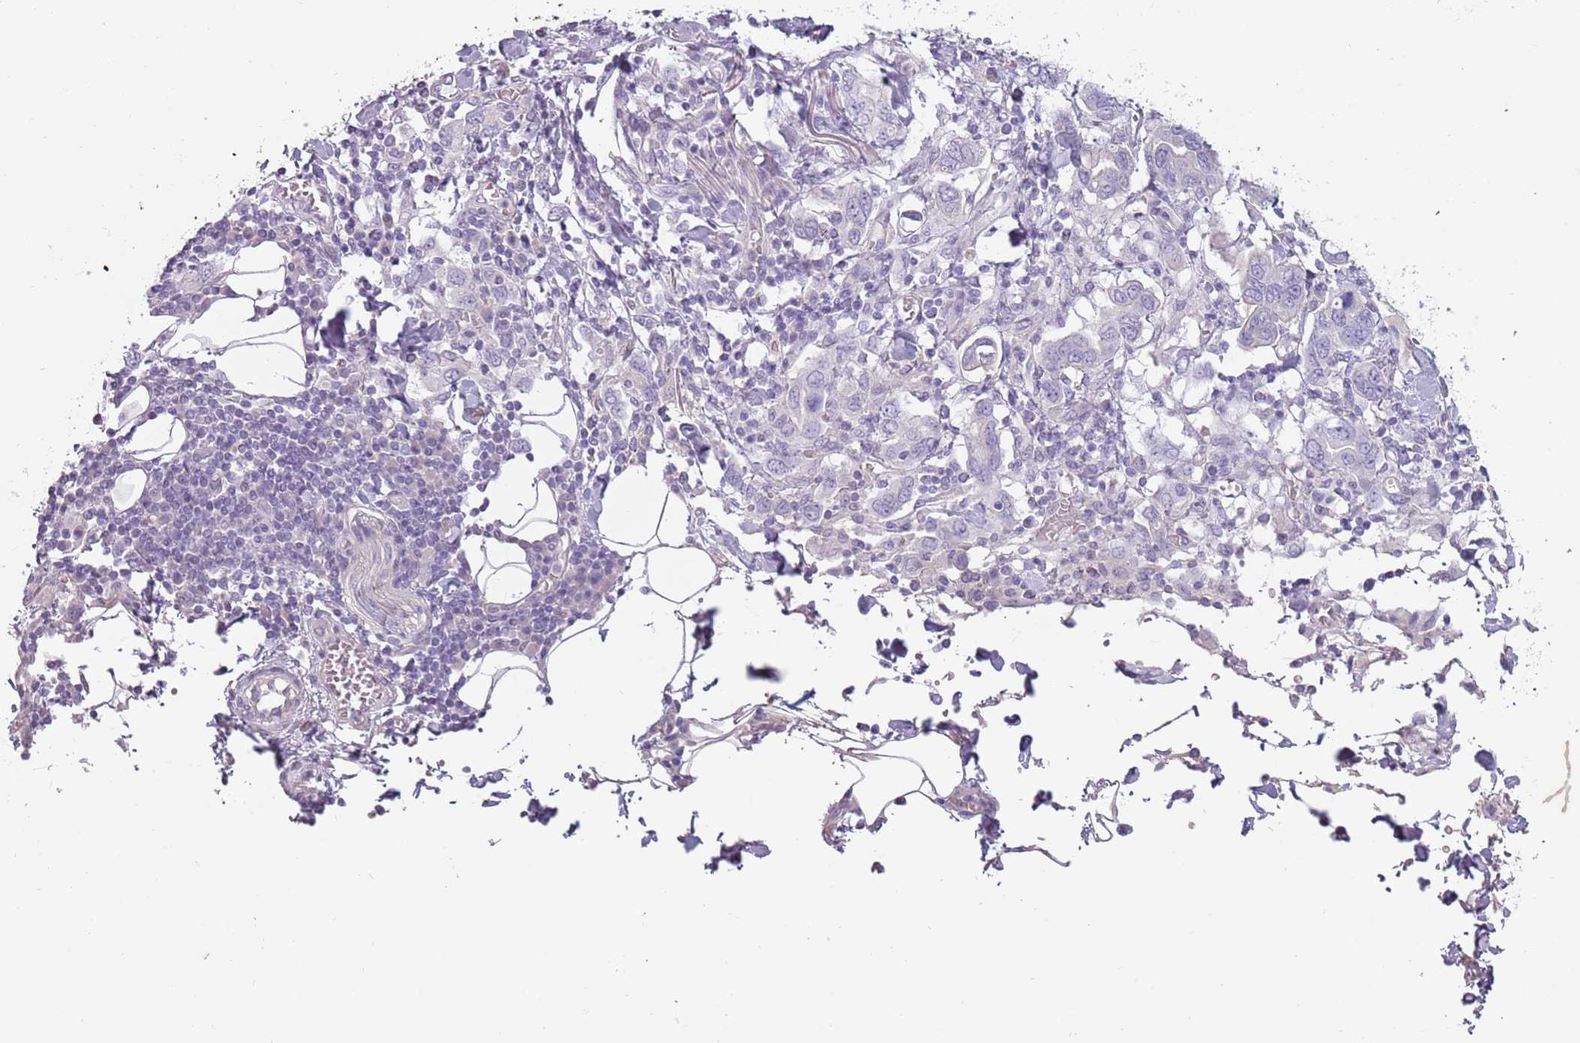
{"staining": {"intensity": "negative", "quantity": "none", "location": "none"}, "tissue": "stomach cancer", "cell_type": "Tumor cells", "image_type": "cancer", "snomed": [{"axis": "morphology", "description": "Adenocarcinoma, NOS"}, {"axis": "topography", "description": "Stomach, upper"}, {"axis": "topography", "description": "Stomach"}], "caption": "The histopathology image reveals no staining of tumor cells in stomach cancer (adenocarcinoma).", "gene": "RFX2", "patient": {"sex": "male", "age": 62}}